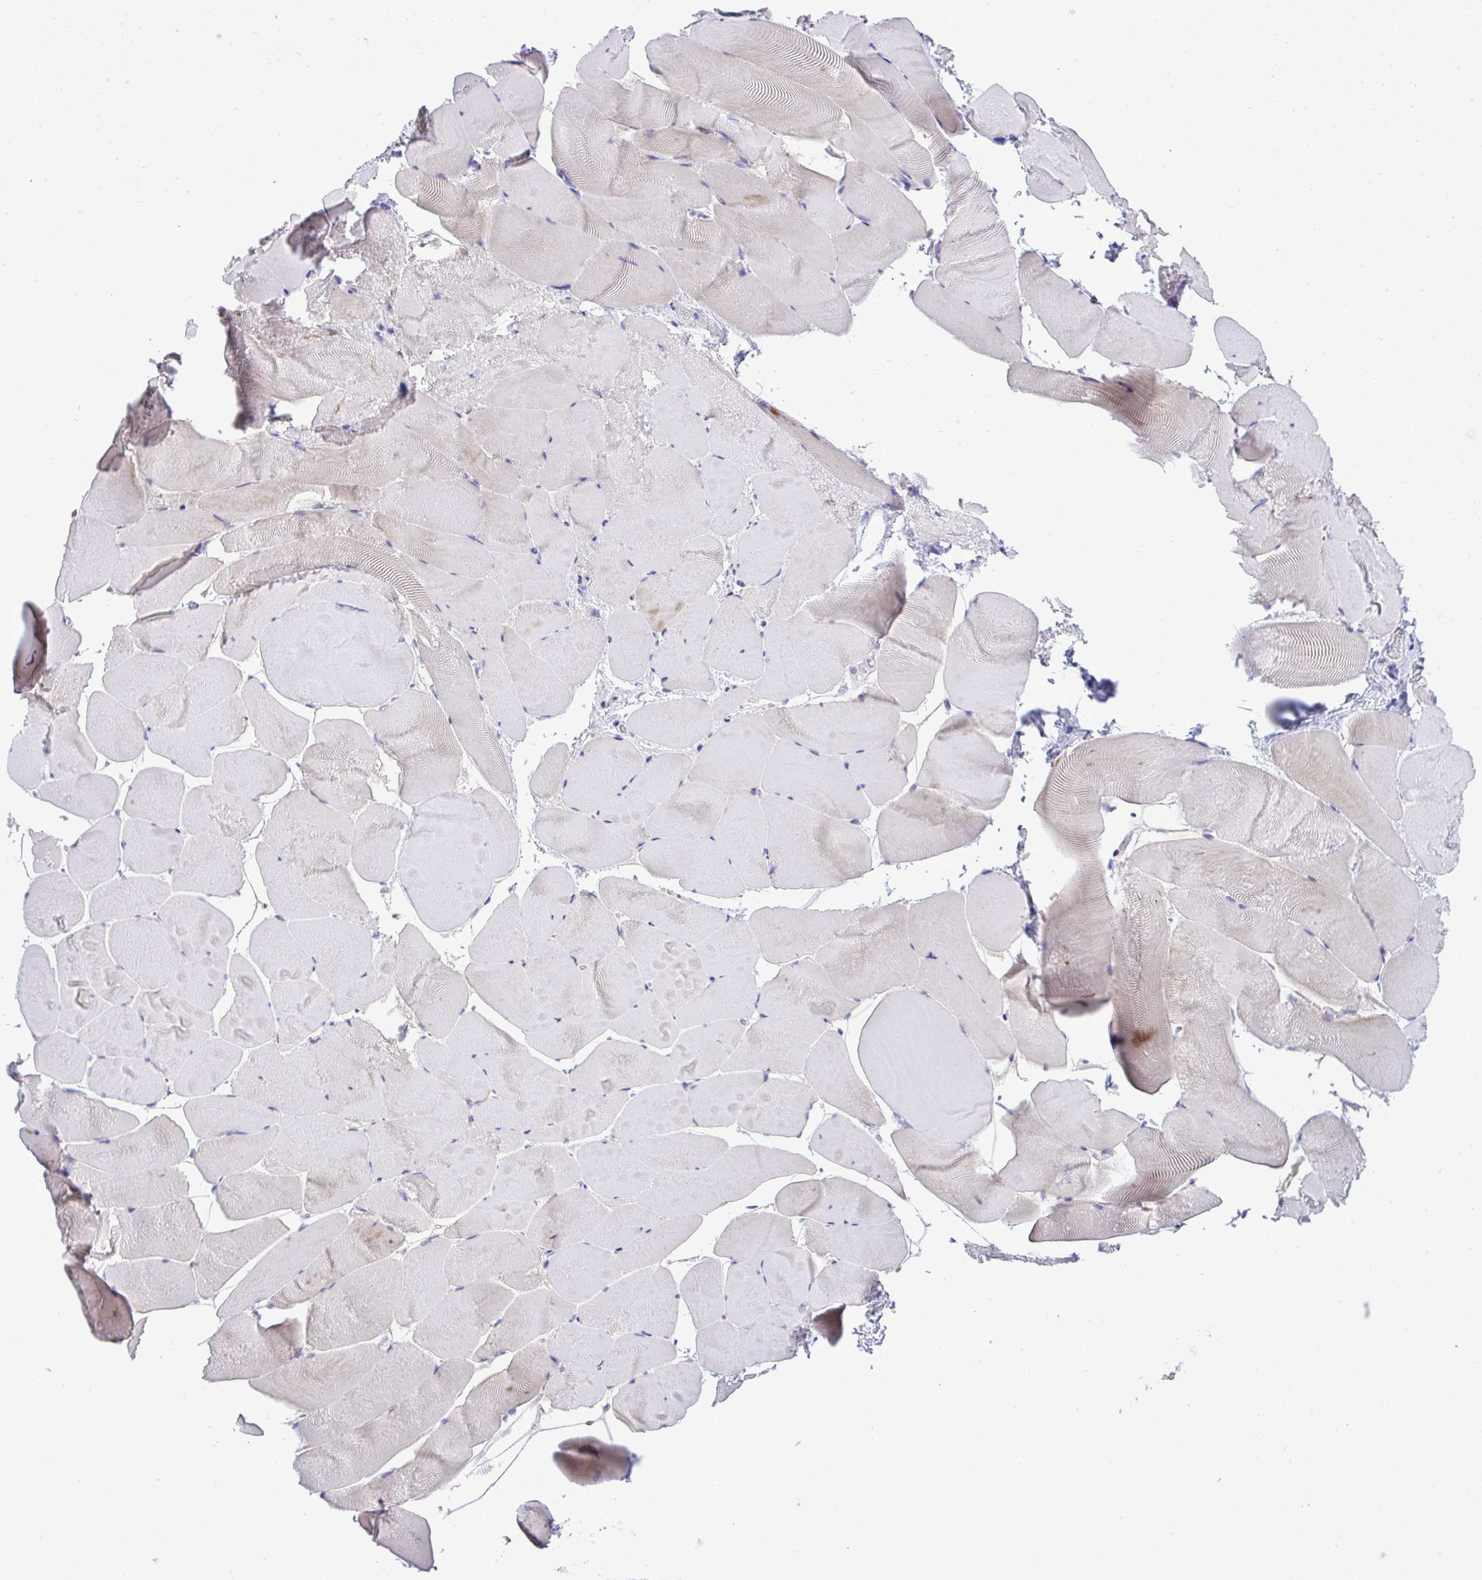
{"staining": {"intensity": "negative", "quantity": "none", "location": "none"}, "tissue": "skeletal muscle", "cell_type": "Myocytes", "image_type": "normal", "snomed": [{"axis": "morphology", "description": "Normal tissue, NOS"}, {"axis": "topography", "description": "Skeletal muscle"}], "caption": "Immunohistochemistry (IHC) micrograph of benign skeletal muscle: skeletal muscle stained with DAB (3,3'-diaminobenzidine) demonstrates no significant protein expression in myocytes. (DAB IHC with hematoxylin counter stain).", "gene": "PRM2", "patient": {"sex": "female", "age": 64}}